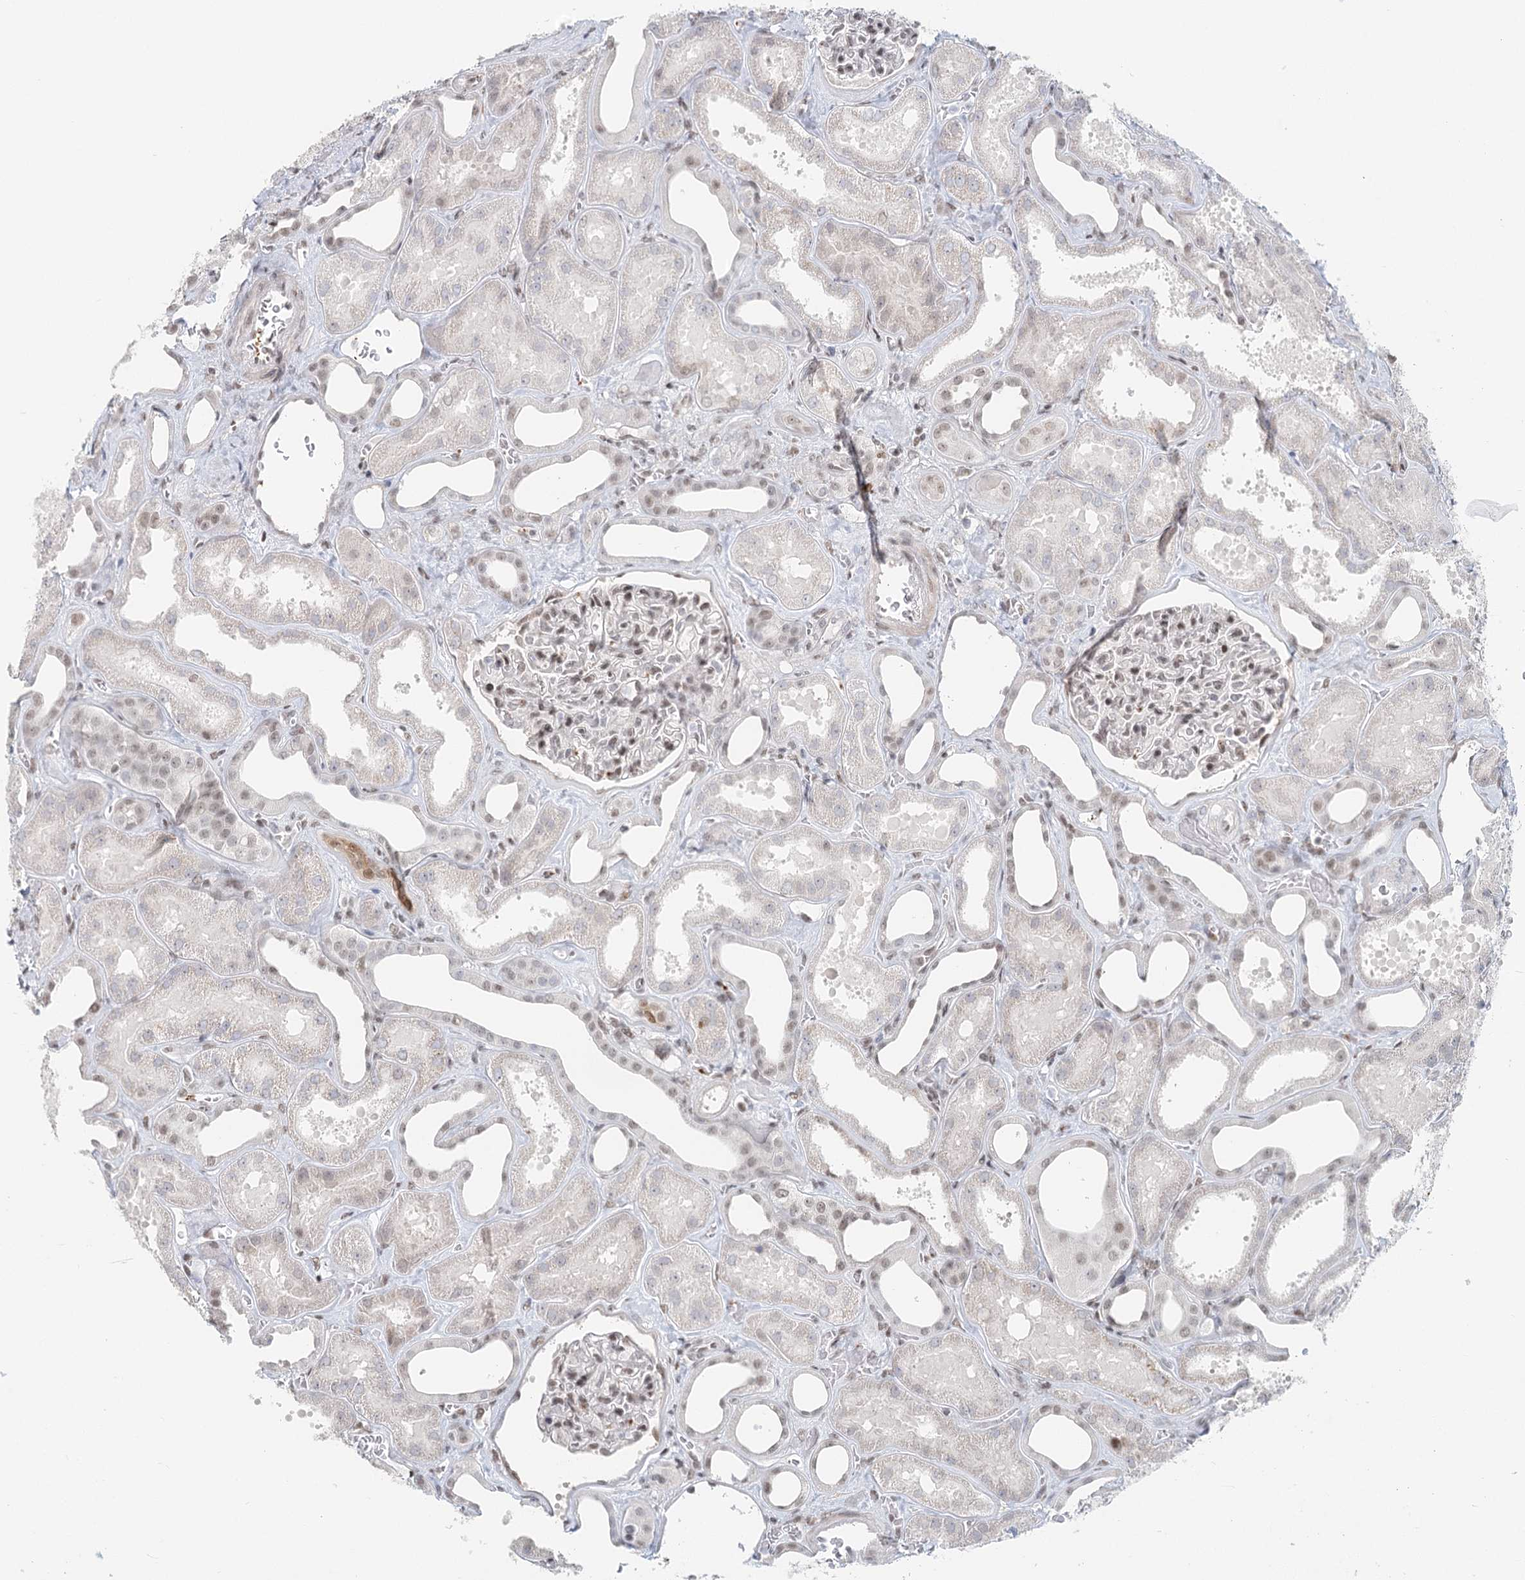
{"staining": {"intensity": "weak", "quantity": "25%-75%", "location": "nuclear"}, "tissue": "kidney", "cell_type": "Cells in glomeruli", "image_type": "normal", "snomed": [{"axis": "morphology", "description": "Normal tissue, NOS"}, {"axis": "morphology", "description": "Adenocarcinoma, NOS"}, {"axis": "topography", "description": "Kidney"}], "caption": "Immunohistochemical staining of unremarkable kidney demonstrates 25%-75% levels of weak nuclear protein expression in about 25%-75% of cells in glomeruli. The protein of interest is shown in brown color, while the nuclei are stained blue.", "gene": "BNIP5", "patient": {"sex": "female", "age": 68}}